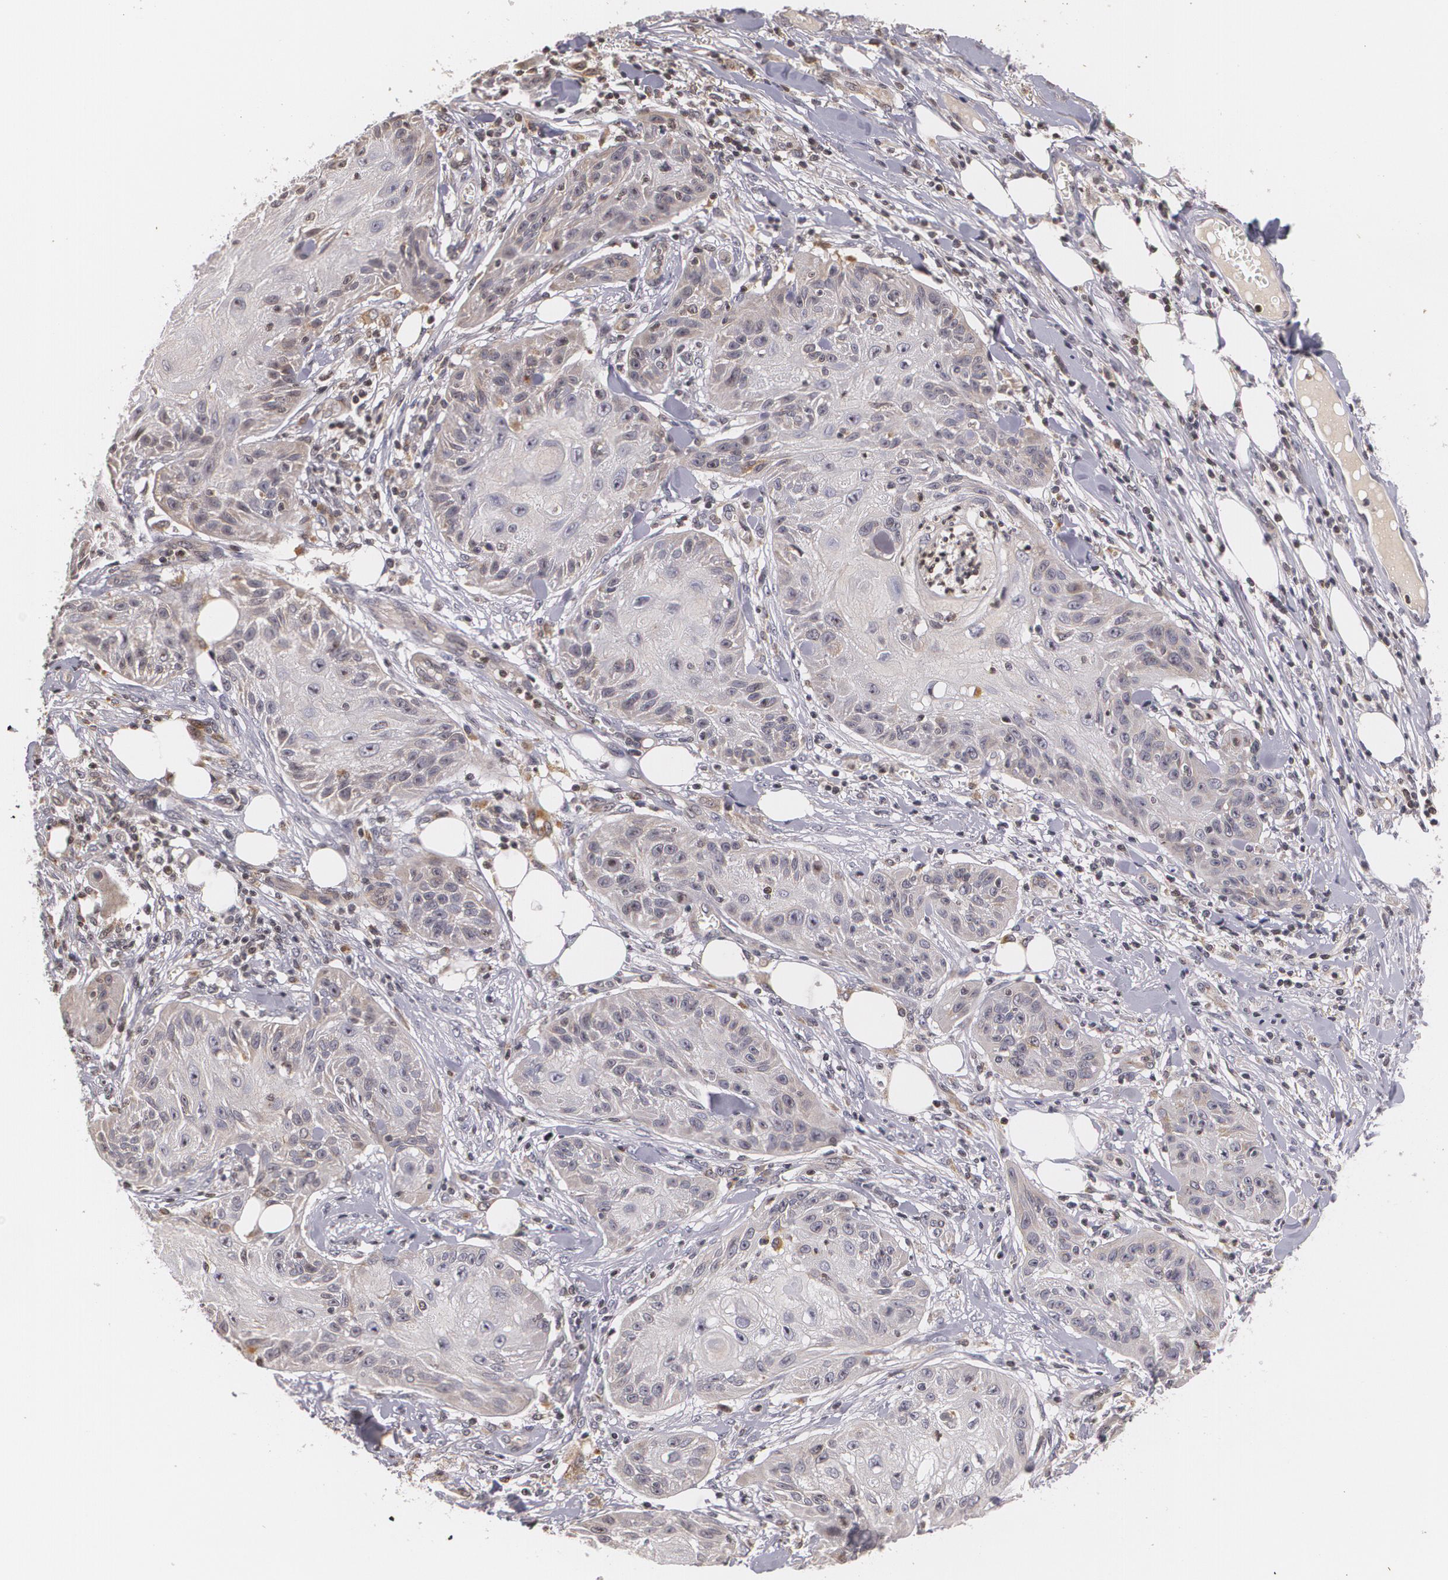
{"staining": {"intensity": "weak", "quantity": ">75%", "location": "cytoplasmic/membranous"}, "tissue": "skin cancer", "cell_type": "Tumor cells", "image_type": "cancer", "snomed": [{"axis": "morphology", "description": "Squamous cell carcinoma, NOS"}, {"axis": "topography", "description": "Skin"}], "caption": "Human skin cancer stained with a protein marker demonstrates weak staining in tumor cells.", "gene": "VAV3", "patient": {"sex": "female", "age": 88}}